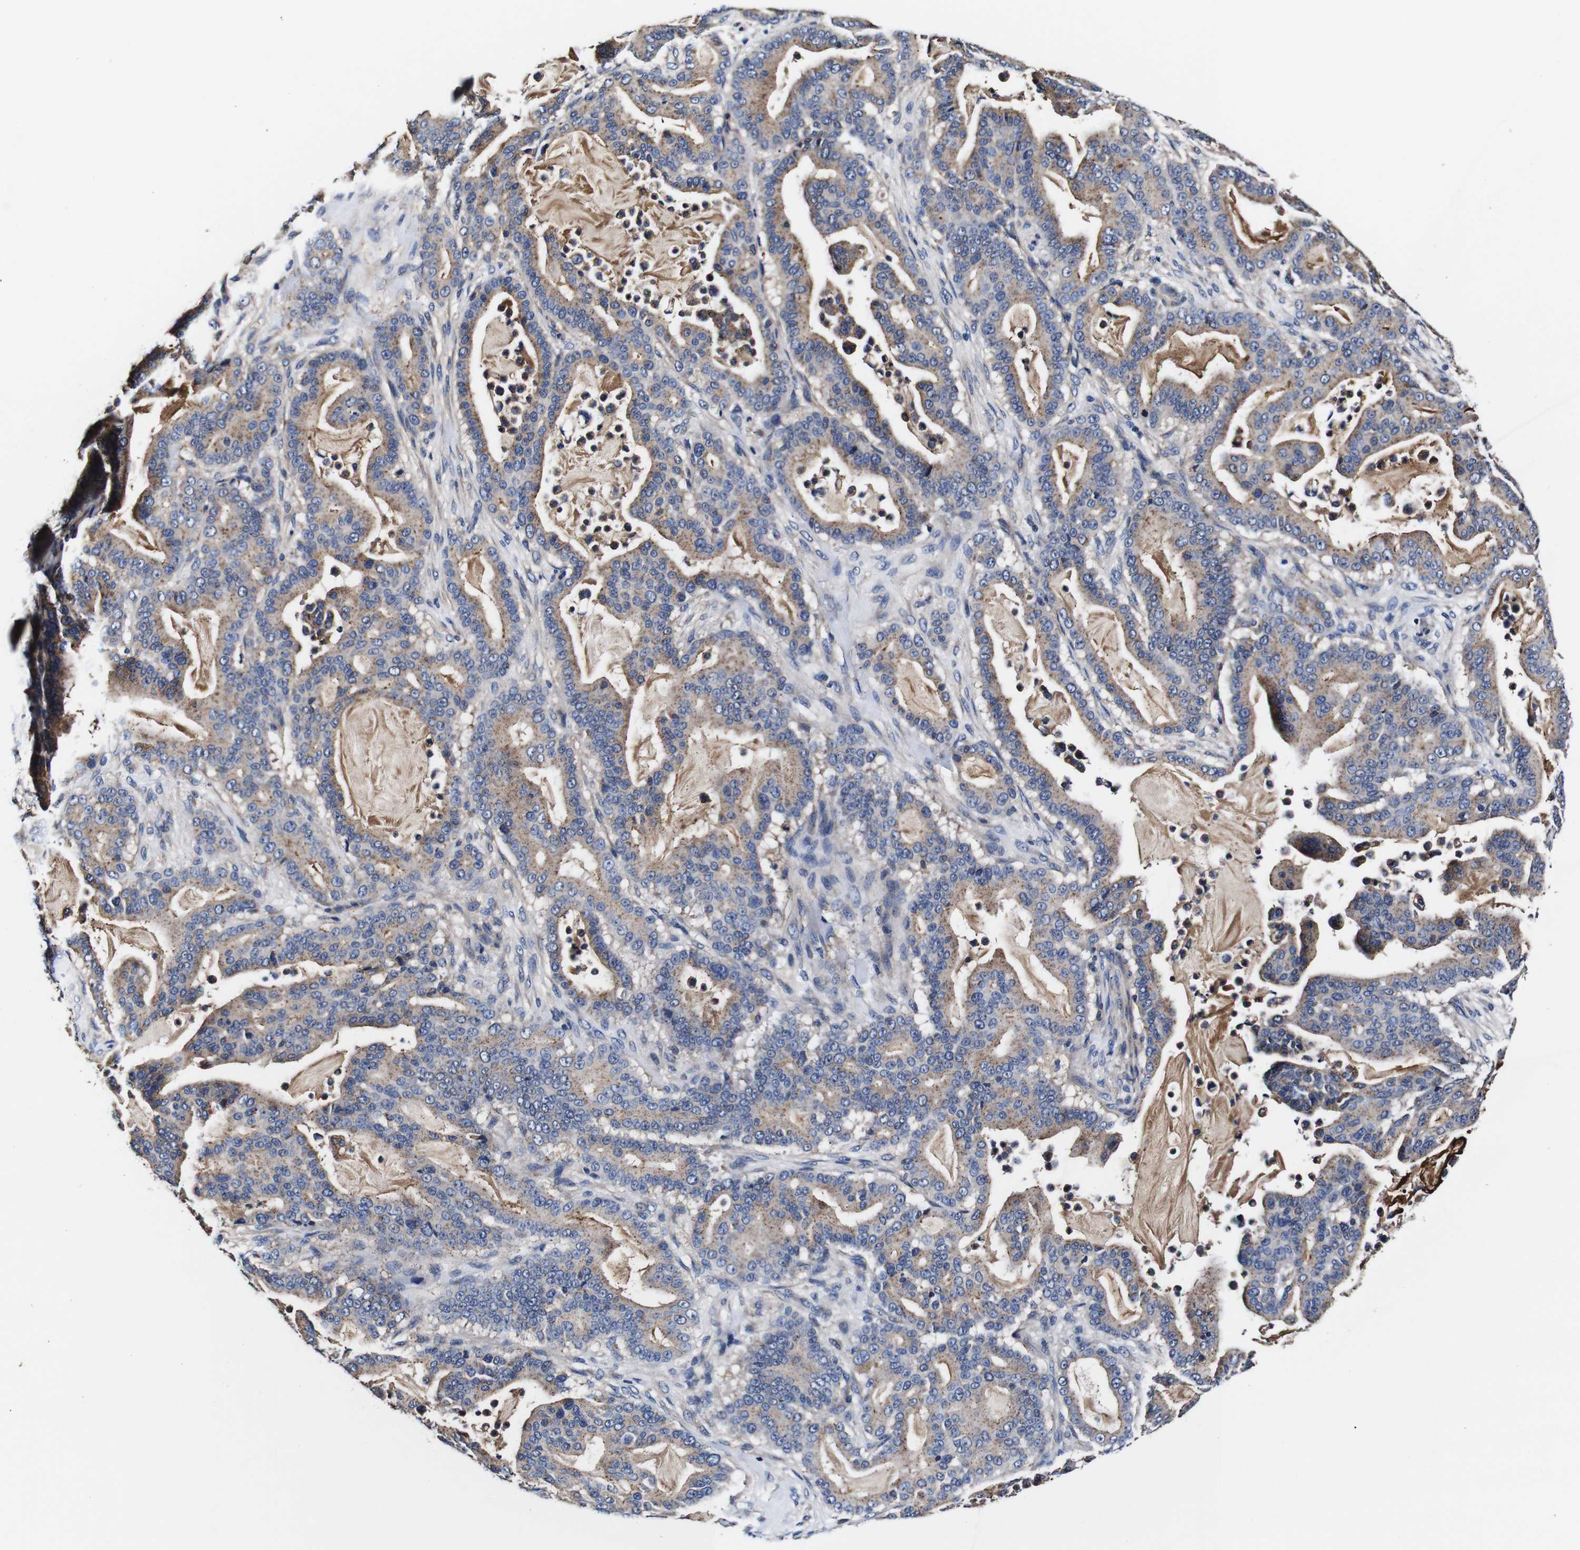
{"staining": {"intensity": "moderate", "quantity": ">75%", "location": "cytoplasmic/membranous"}, "tissue": "pancreatic cancer", "cell_type": "Tumor cells", "image_type": "cancer", "snomed": [{"axis": "morphology", "description": "Adenocarcinoma, NOS"}, {"axis": "topography", "description": "Pancreas"}], "caption": "The photomicrograph displays immunohistochemical staining of pancreatic cancer (adenocarcinoma). There is moderate cytoplasmic/membranous staining is appreciated in about >75% of tumor cells.", "gene": "PDCD6IP", "patient": {"sex": "male", "age": 63}}